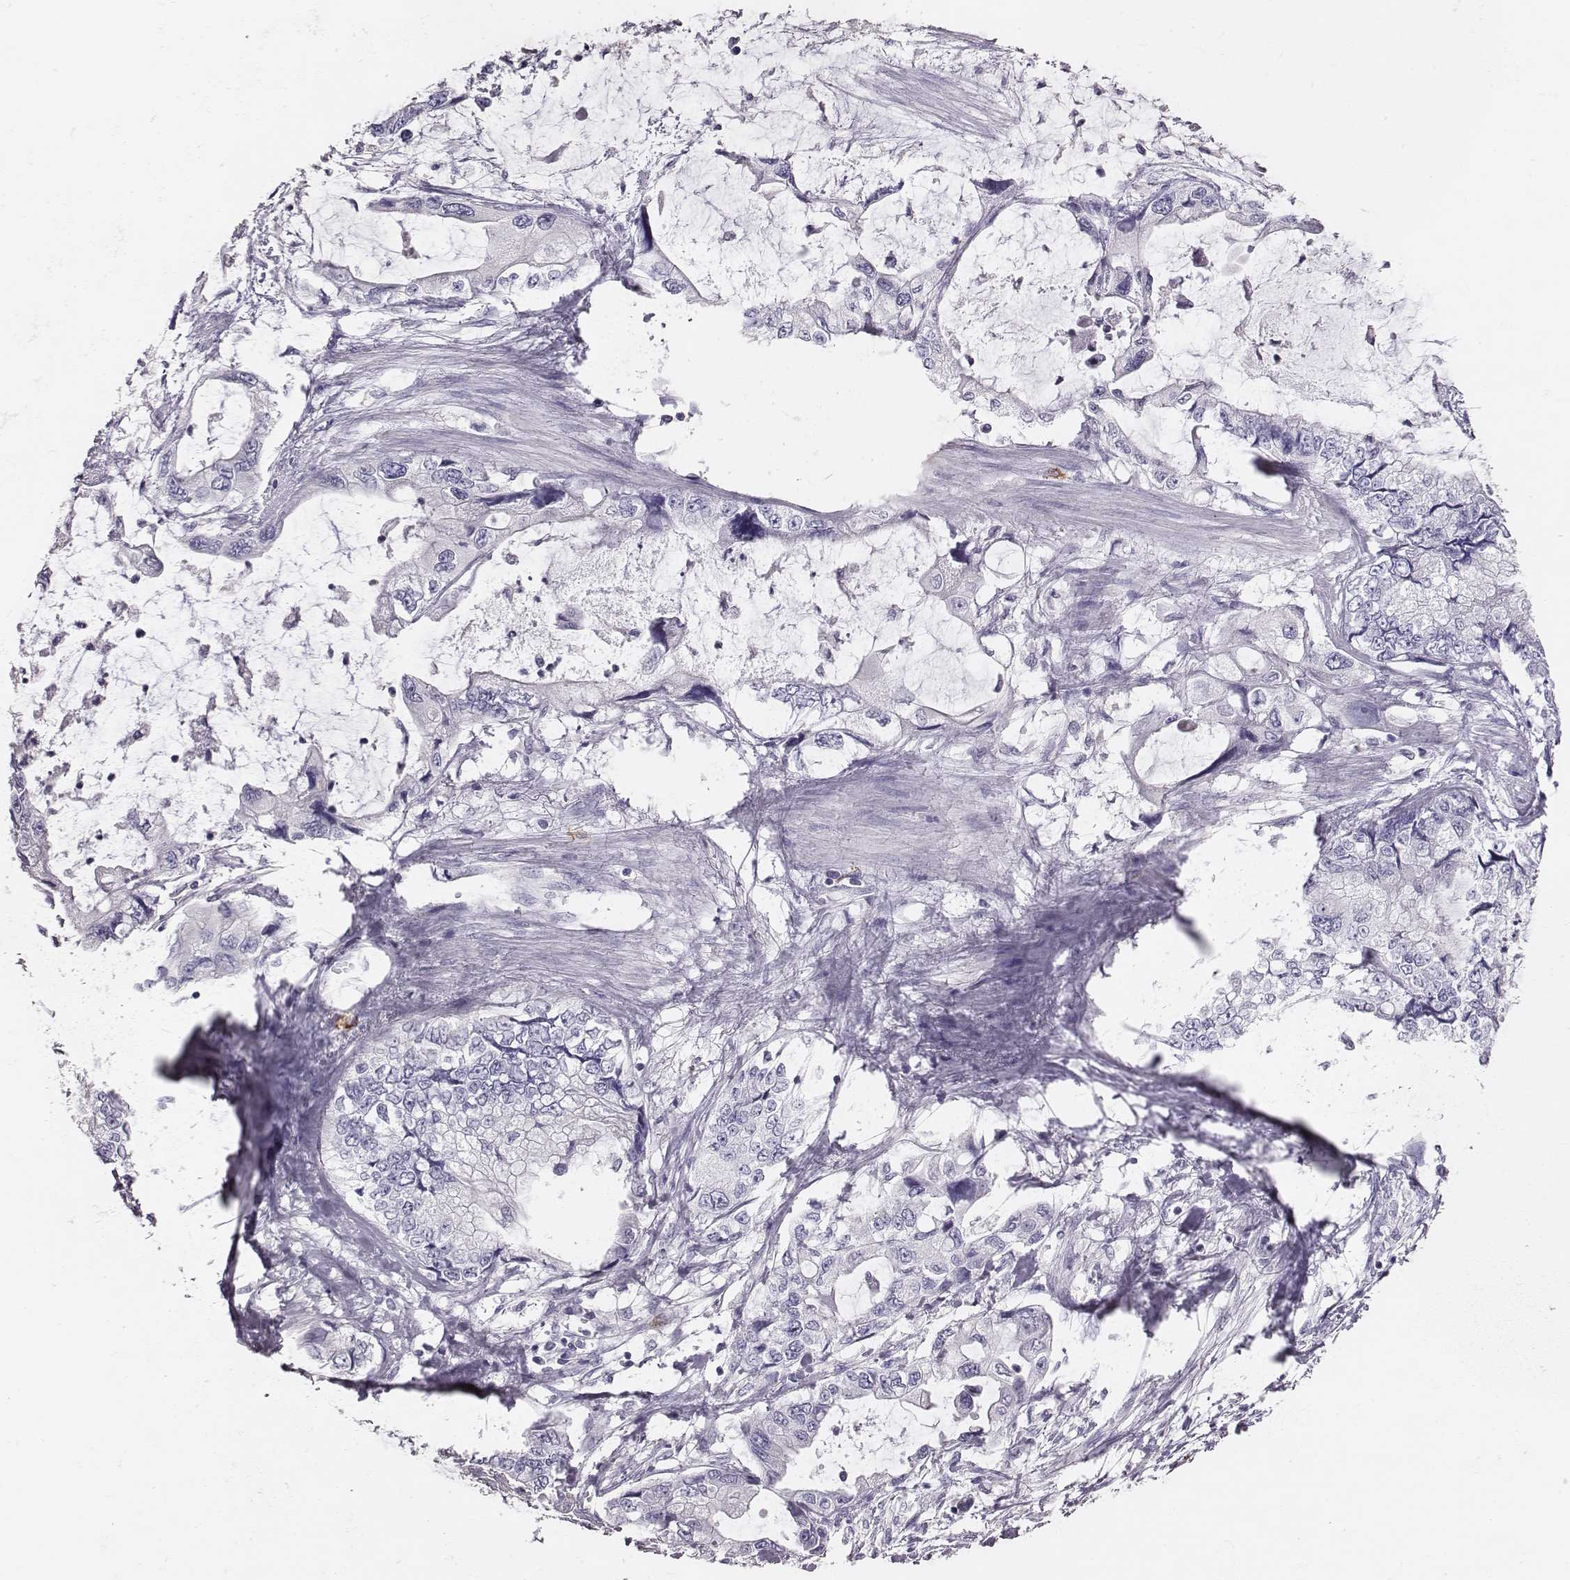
{"staining": {"intensity": "negative", "quantity": "none", "location": "none"}, "tissue": "stomach cancer", "cell_type": "Tumor cells", "image_type": "cancer", "snomed": [{"axis": "morphology", "description": "Adenocarcinoma, NOS"}, {"axis": "topography", "description": "Pancreas"}, {"axis": "topography", "description": "Stomach, upper"}, {"axis": "topography", "description": "Stomach"}], "caption": "Immunohistochemistry micrograph of human stomach adenocarcinoma stained for a protein (brown), which exhibits no positivity in tumor cells. (Brightfield microscopy of DAB IHC at high magnification).", "gene": "P2RY10", "patient": {"sex": "male", "age": 77}}